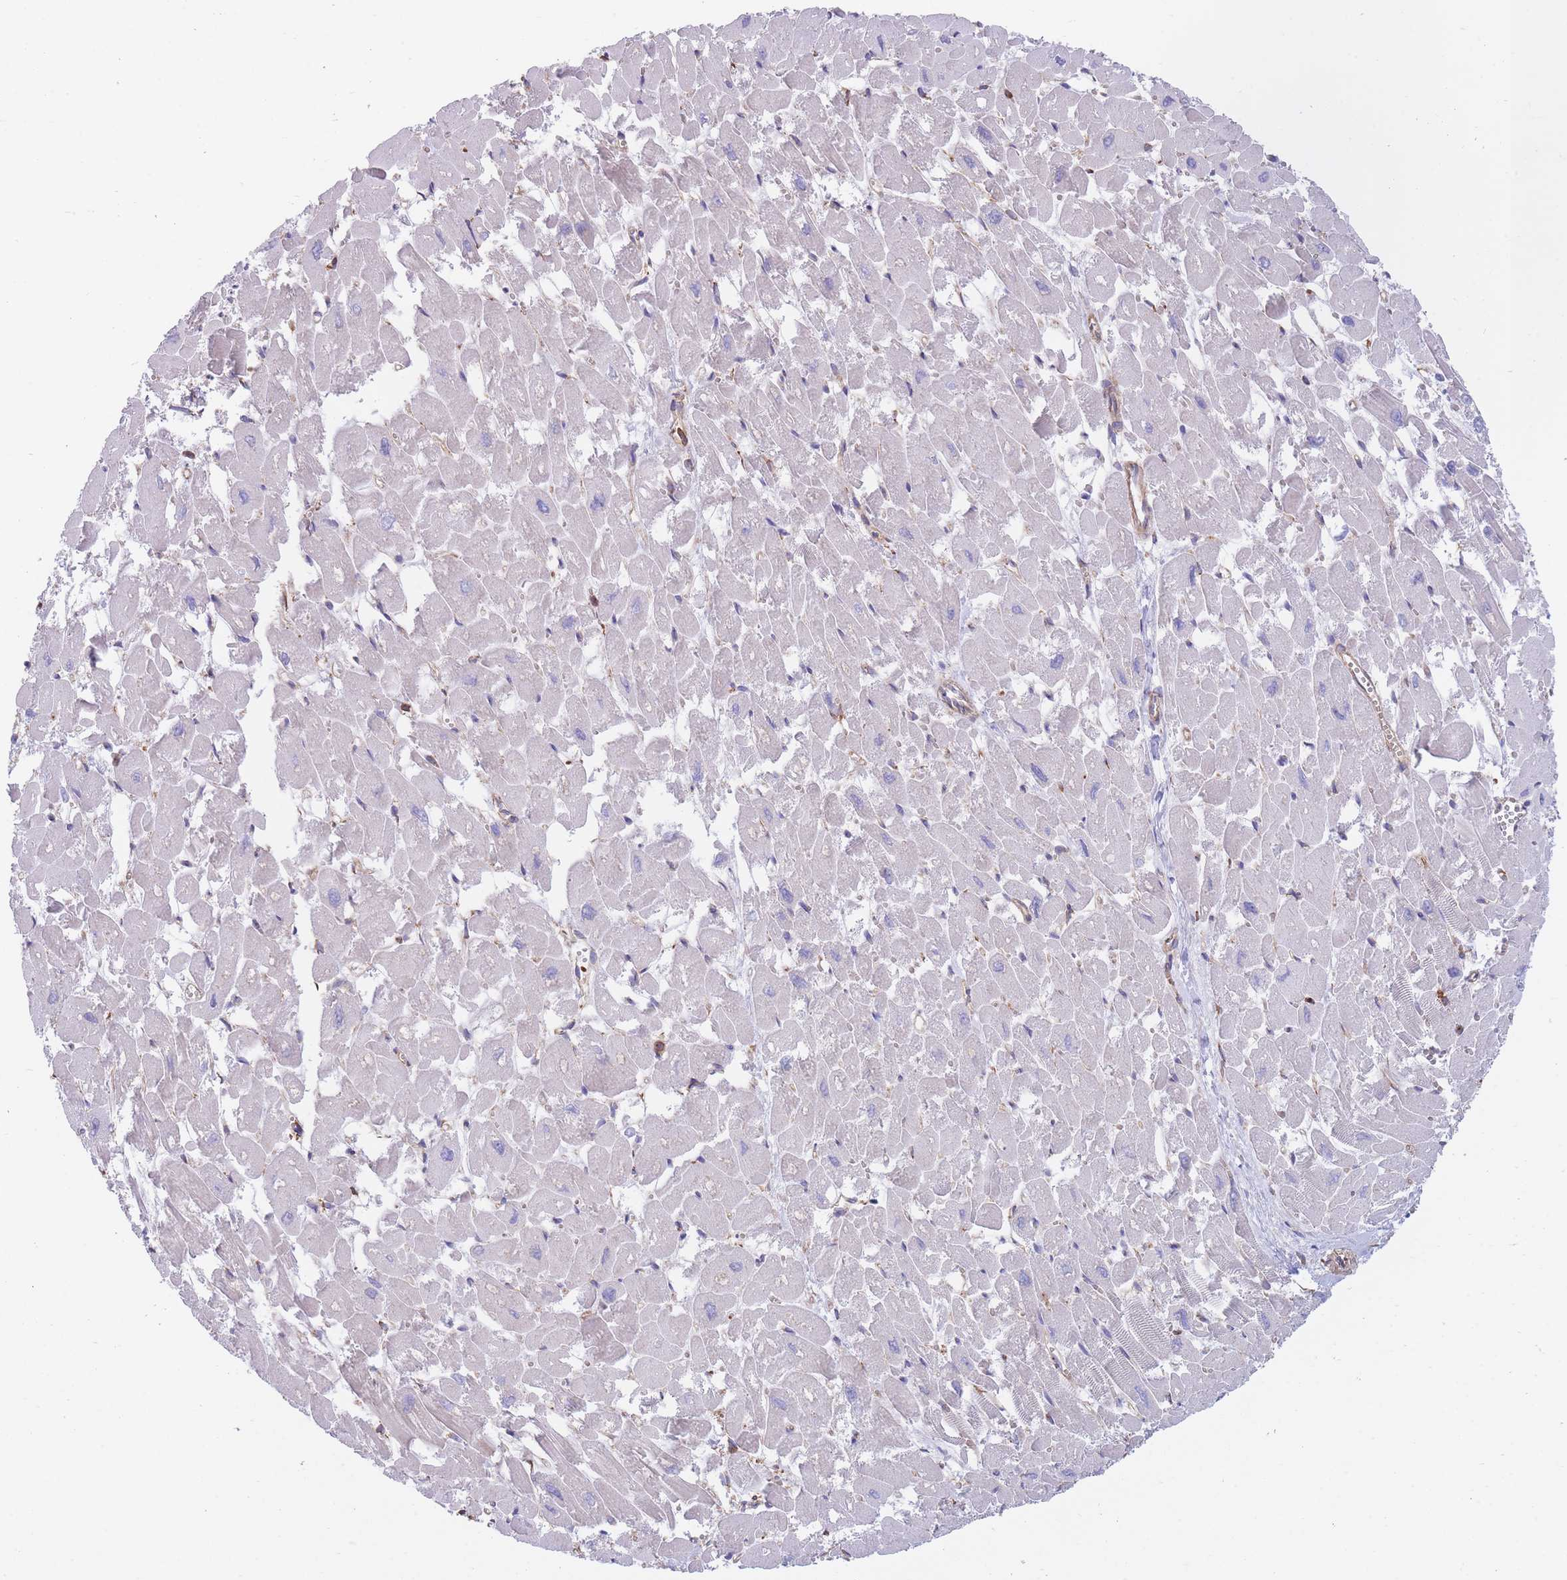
{"staining": {"intensity": "negative", "quantity": "none", "location": "none"}, "tissue": "heart muscle", "cell_type": "Cardiomyocytes", "image_type": "normal", "snomed": [{"axis": "morphology", "description": "Normal tissue, NOS"}, {"axis": "topography", "description": "Heart"}], "caption": "High power microscopy image of an IHC micrograph of benign heart muscle, revealing no significant expression in cardiomyocytes. (DAB immunohistochemistry (IHC), high magnification).", "gene": "LRRN4CL", "patient": {"sex": "male", "age": 54}}